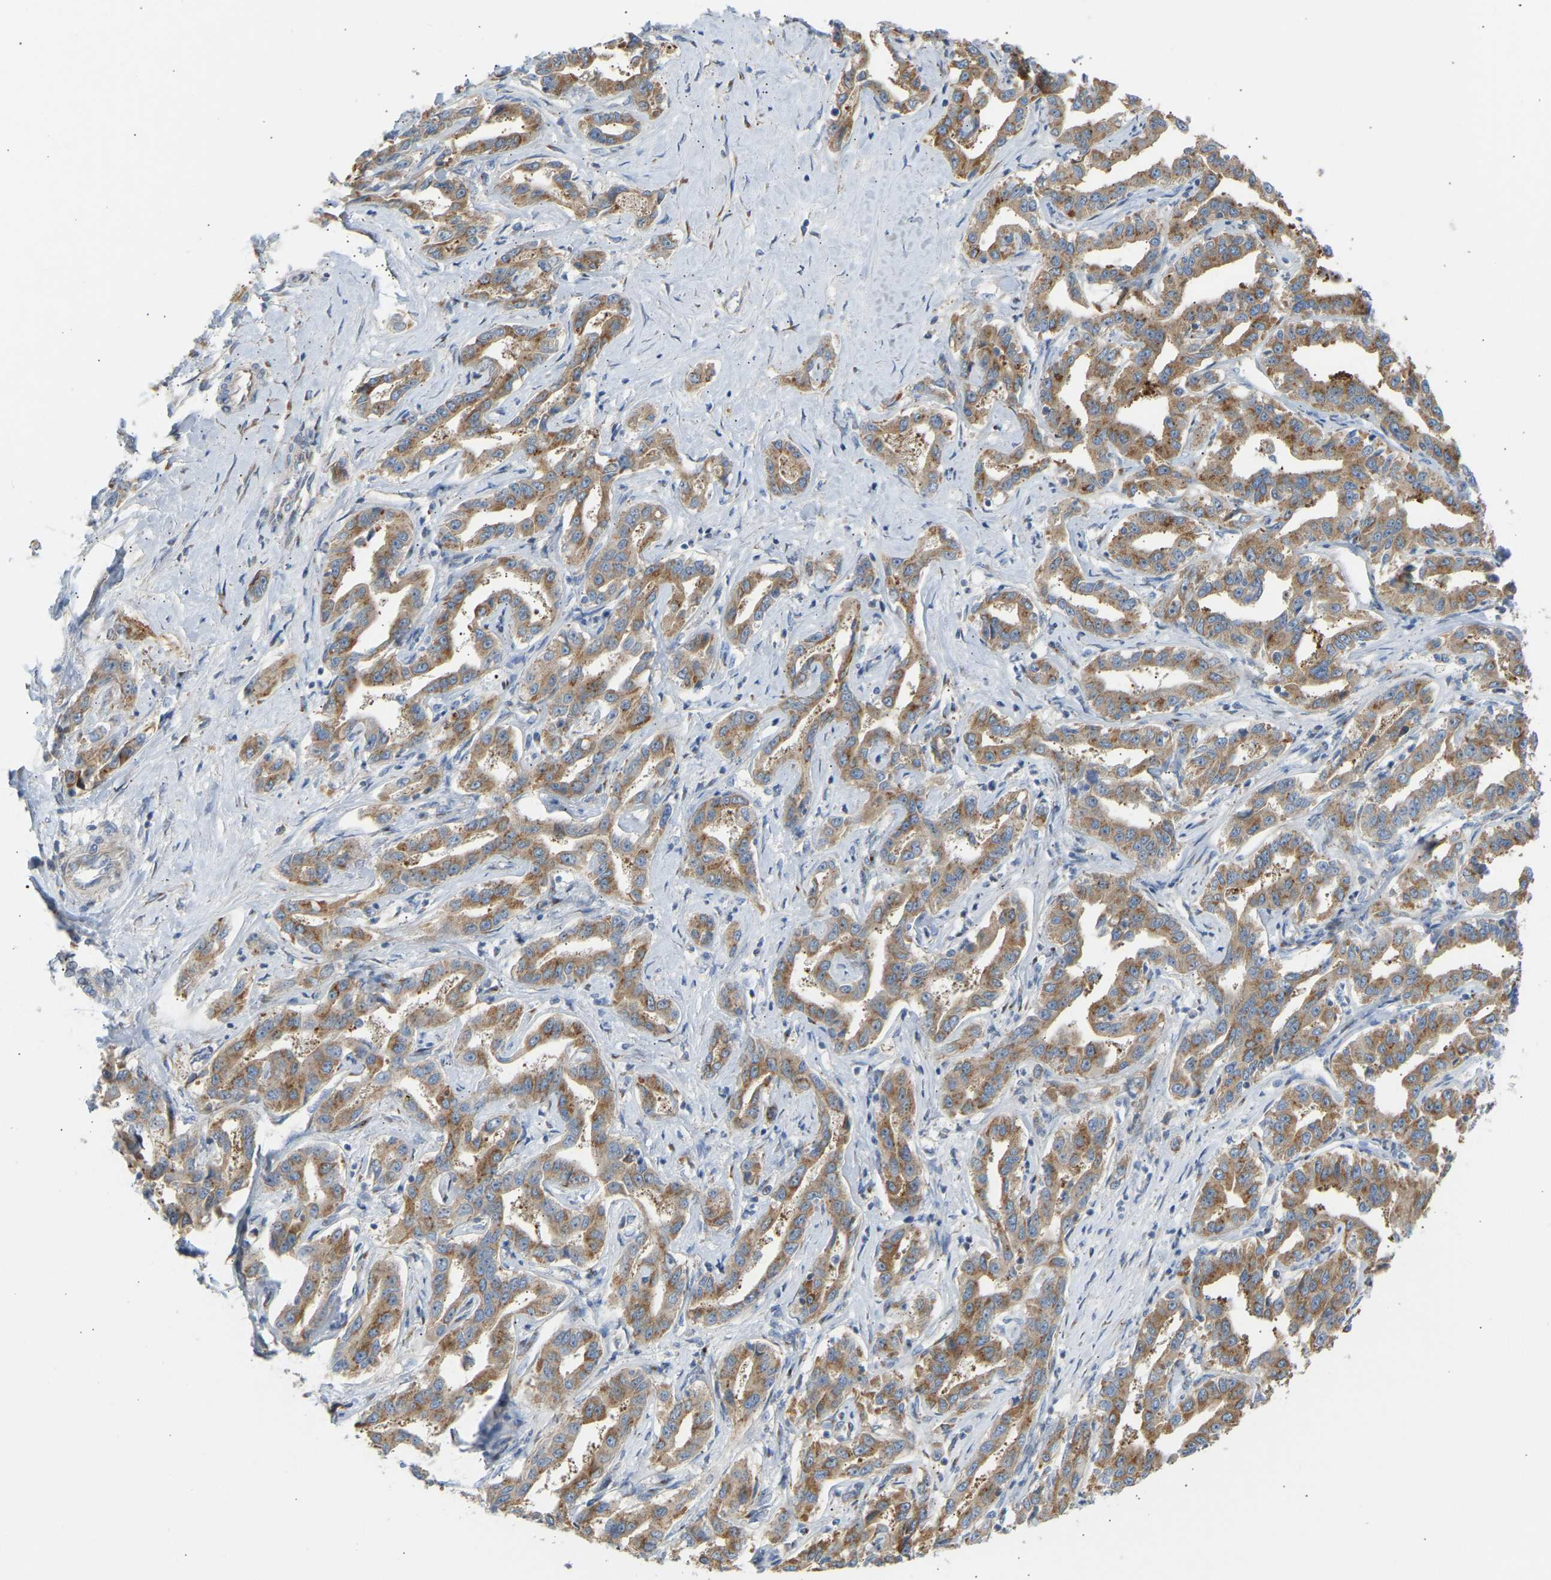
{"staining": {"intensity": "moderate", "quantity": ">75%", "location": "cytoplasmic/membranous"}, "tissue": "liver cancer", "cell_type": "Tumor cells", "image_type": "cancer", "snomed": [{"axis": "morphology", "description": "Cholangiocarcinoma"}, {"axis": "topography", "description": "Liver"}], "caption": "Immunohistochemical staining of human liver cholangiocarcinoma demonstrates medium levels of moderate cytoplasmic/membranous protein expression in approximately >75% of tumor cells.", "gene": "YIPF2", "patient": {"sex": "male", "age": 59}}